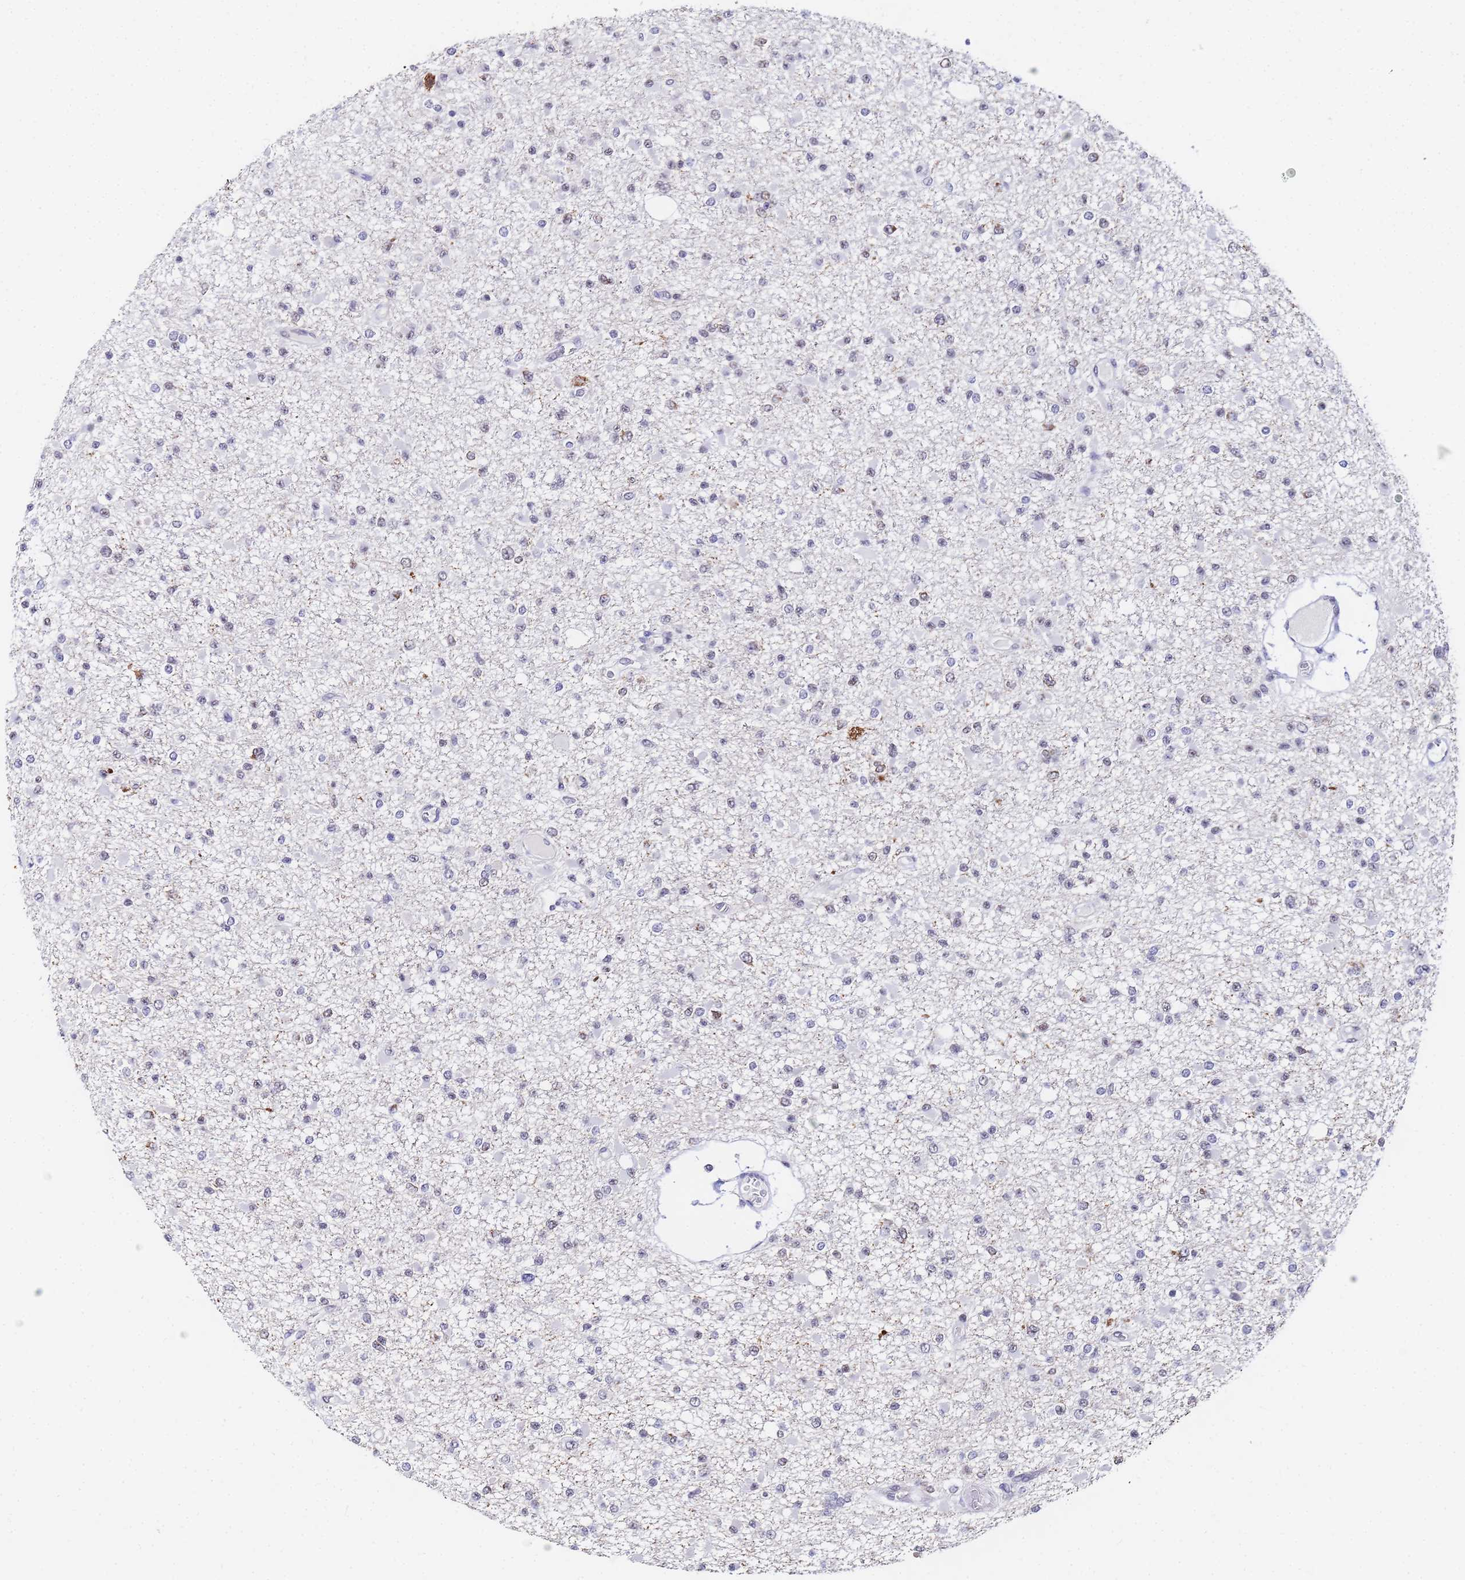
{"staining": {"intensity": "negative", "quantity": "none", "location": "none"}, "tissue": "glioma", "cell_type": "Tumor cells", "image_type": "cancer", "snomed": [{"axis": "morphology", "description": "Glioma, malignant, Low grade"}, {"axis": "topography", "description": "Brain"}], "caption": "This is an immunohistochemistry (IHC) photomicrograph of human malignant low-grade glioma. There is no positivity in tumor cells.", "gene": "CKMT1A", "patient": {"sex": "female", "age": 22}}